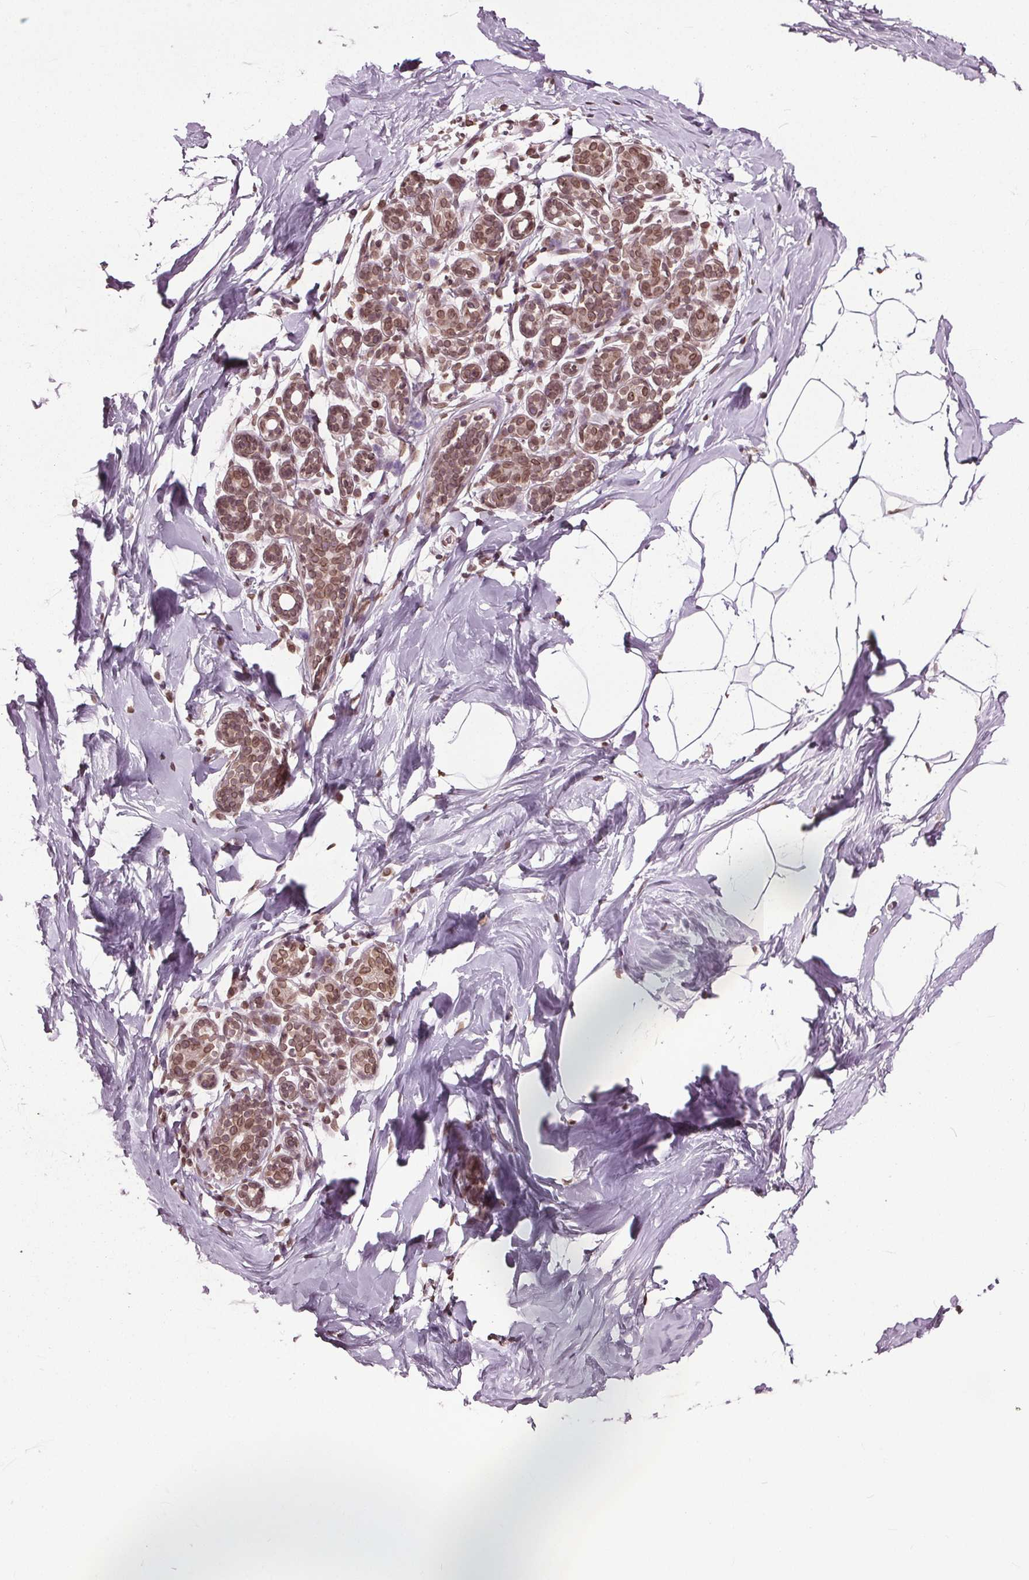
{"staining": {"intensity": "moderate", "quantity": "<25%", "location": "nuclear"}, "tissue": "breast", "cell_type": "Adipocytes", "image_type": "normal", "snomed": [{"axis": "morphology", "description": "Normal tissue, NOS"}, {"axis": "topography", "description": "Breast"}], "caption": "DAB (3,3'-diaminobenzidine) immunohistochemical staining of normal breast reveals moderate nuclear protein staining in about <25% of adipocytes.", "gene": "TTC39C", "patient": {"sex": "female", "age": 32}}